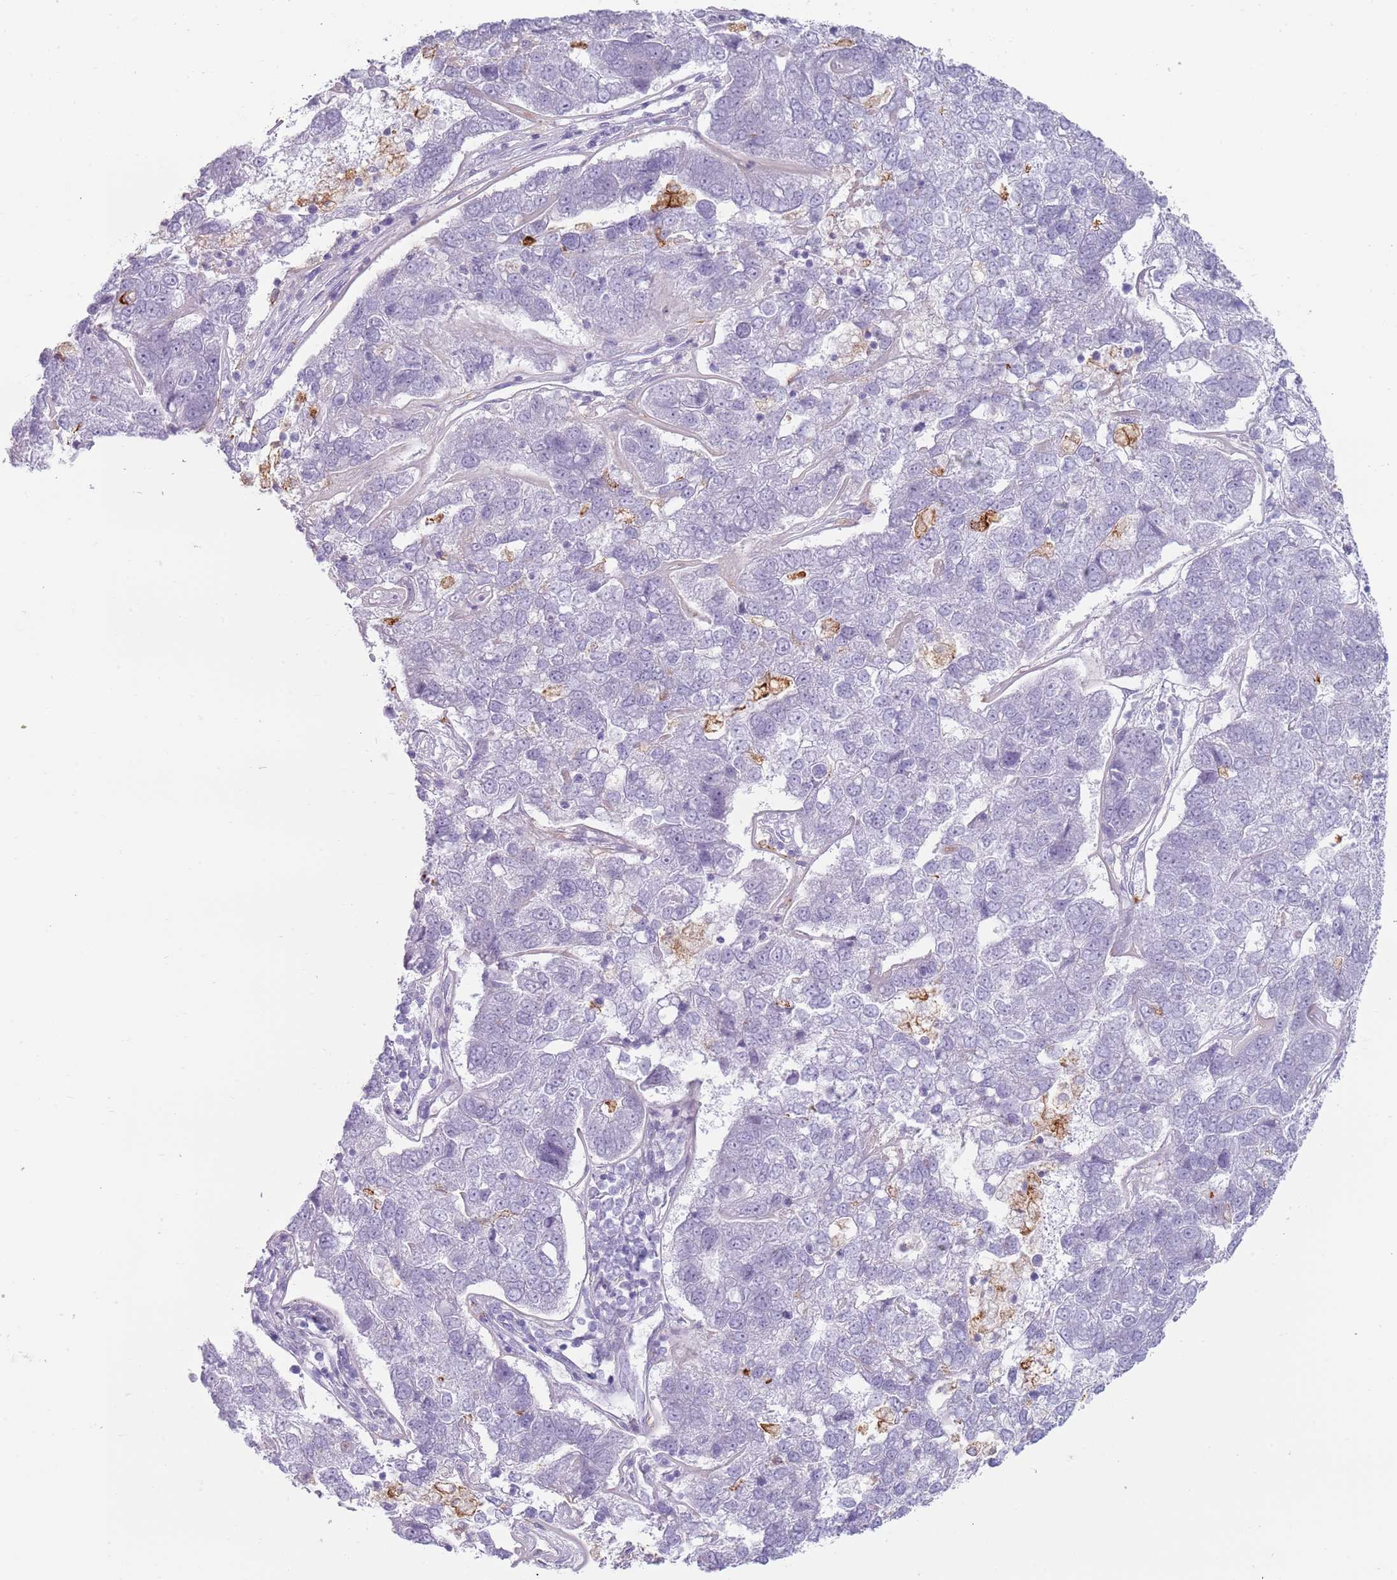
{"staining": {"intensity": "negative", "quantity": "none", "location": "none"}, "tissue": "pancreatic cancer", "cell_type": "Tumor cells", "image_type": "cancer", "snomed": [{"axis": "morphology", "description": "Adenocarcinoma, NOS"}, {"axis": "topography", "description": "Pancreas"}], "caption": "Tumor cells show no significant protein staining in pancreatic cancer. (Brightfield microscopy of DAB immunohistochemistry (IHC) at high magnification).", "gene": "COLEC12", "patient": {"sex": "female", "age": 61}}